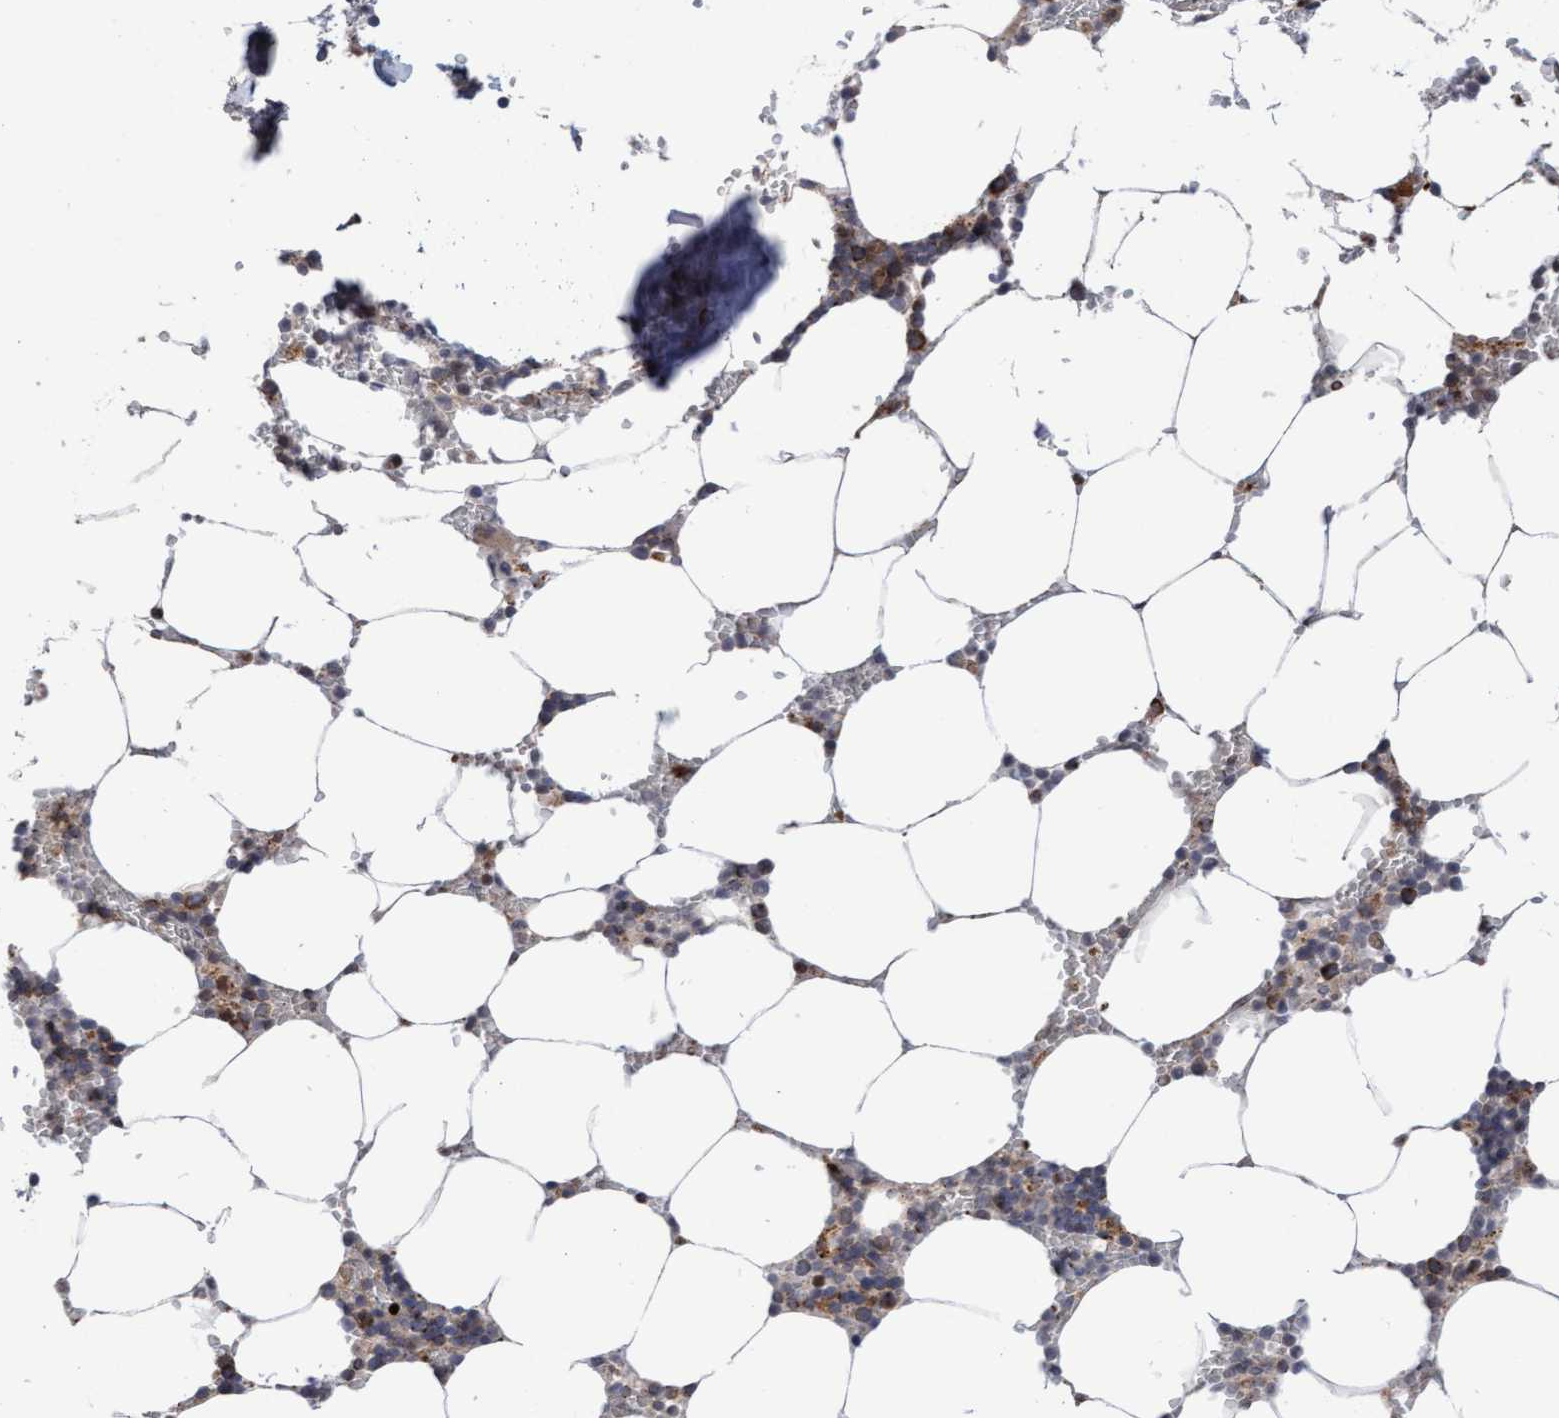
{"staining": {"intensity": "moderate", "quantity": "25%-75%", "location": "cytoplasmic/membranous"}, "tissue": "bone marrow", "cell_type": "Hematopoietic cells", "image_type": "normal", "snomed": [{"axis": "morphology", "description": "Normal tissue, NOS"}, {"axis": "topography", "description": "Bone marrow"}], "caption": "Immunohistochemical staining of normal bone marrow demonstrates 25%-75% levels of moderate cytoplasmic/membranous protein expression in about 25%-75% of hematopoietic cells. (DAB (3,3'-diaminobenzidine) = brown stain, brightfield microscopy at high magnification).", "gene": "PECR", "patient": {"sex": "male", "age": 70}}